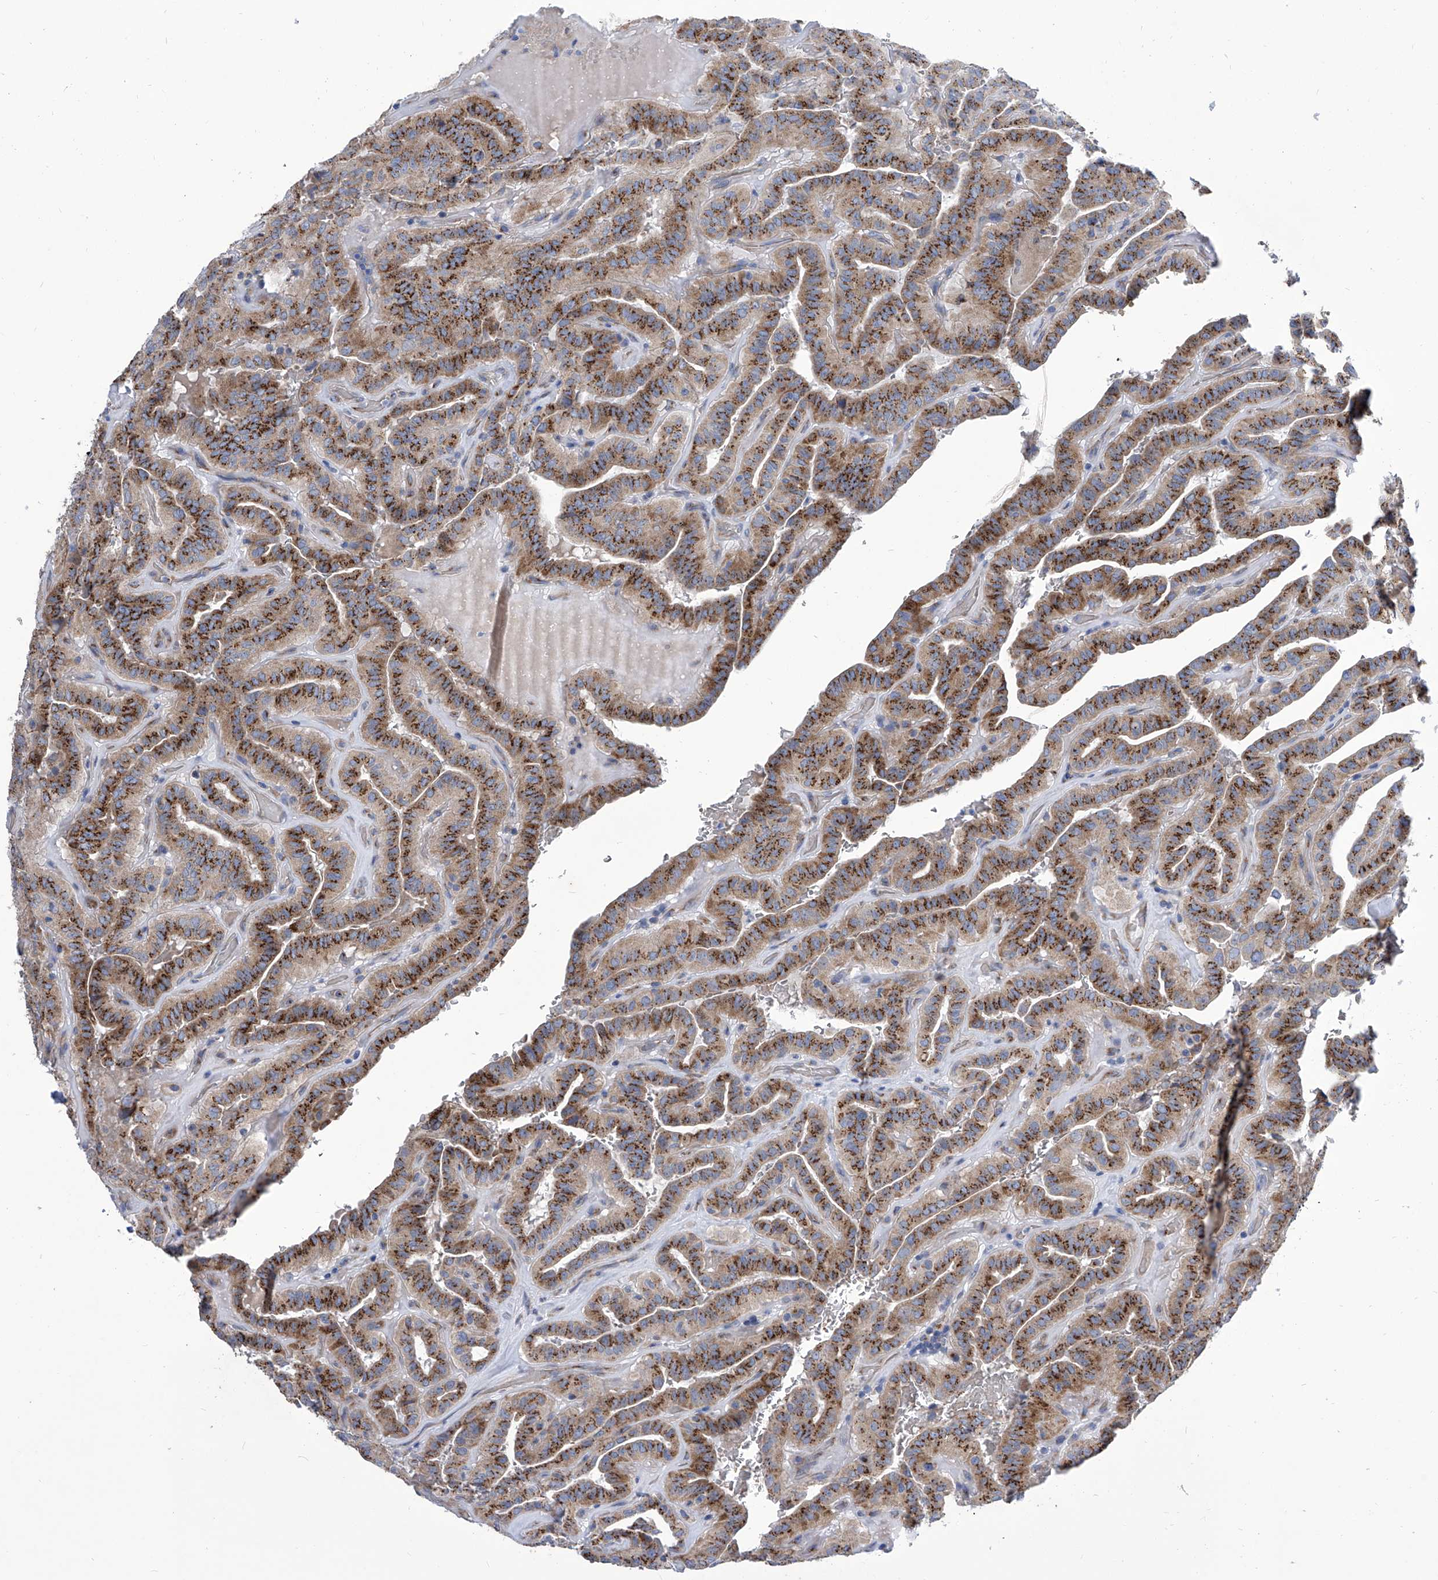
{"staining": {"intensity": "strong", "quantity": ">75%", "location": "cytoplasmic/membranous"}, "tissue": "thyroid cancer", "cell_type": "Tumor cells", "image_type": "cancer", "snomed": [{"axis": "morphology", "description": "Papillary adenocarcinoma, NOS"}, {"axis": "topography", "description": "Thyroid gland"}], "caption": "Strong cytoplasmic/membranous expression is identified in approximately >75% of tumor cells in thyroid papillary adenocarcinoma.", "gene": "TJAP1", "patient": {"sex": "male", "age": 77}}